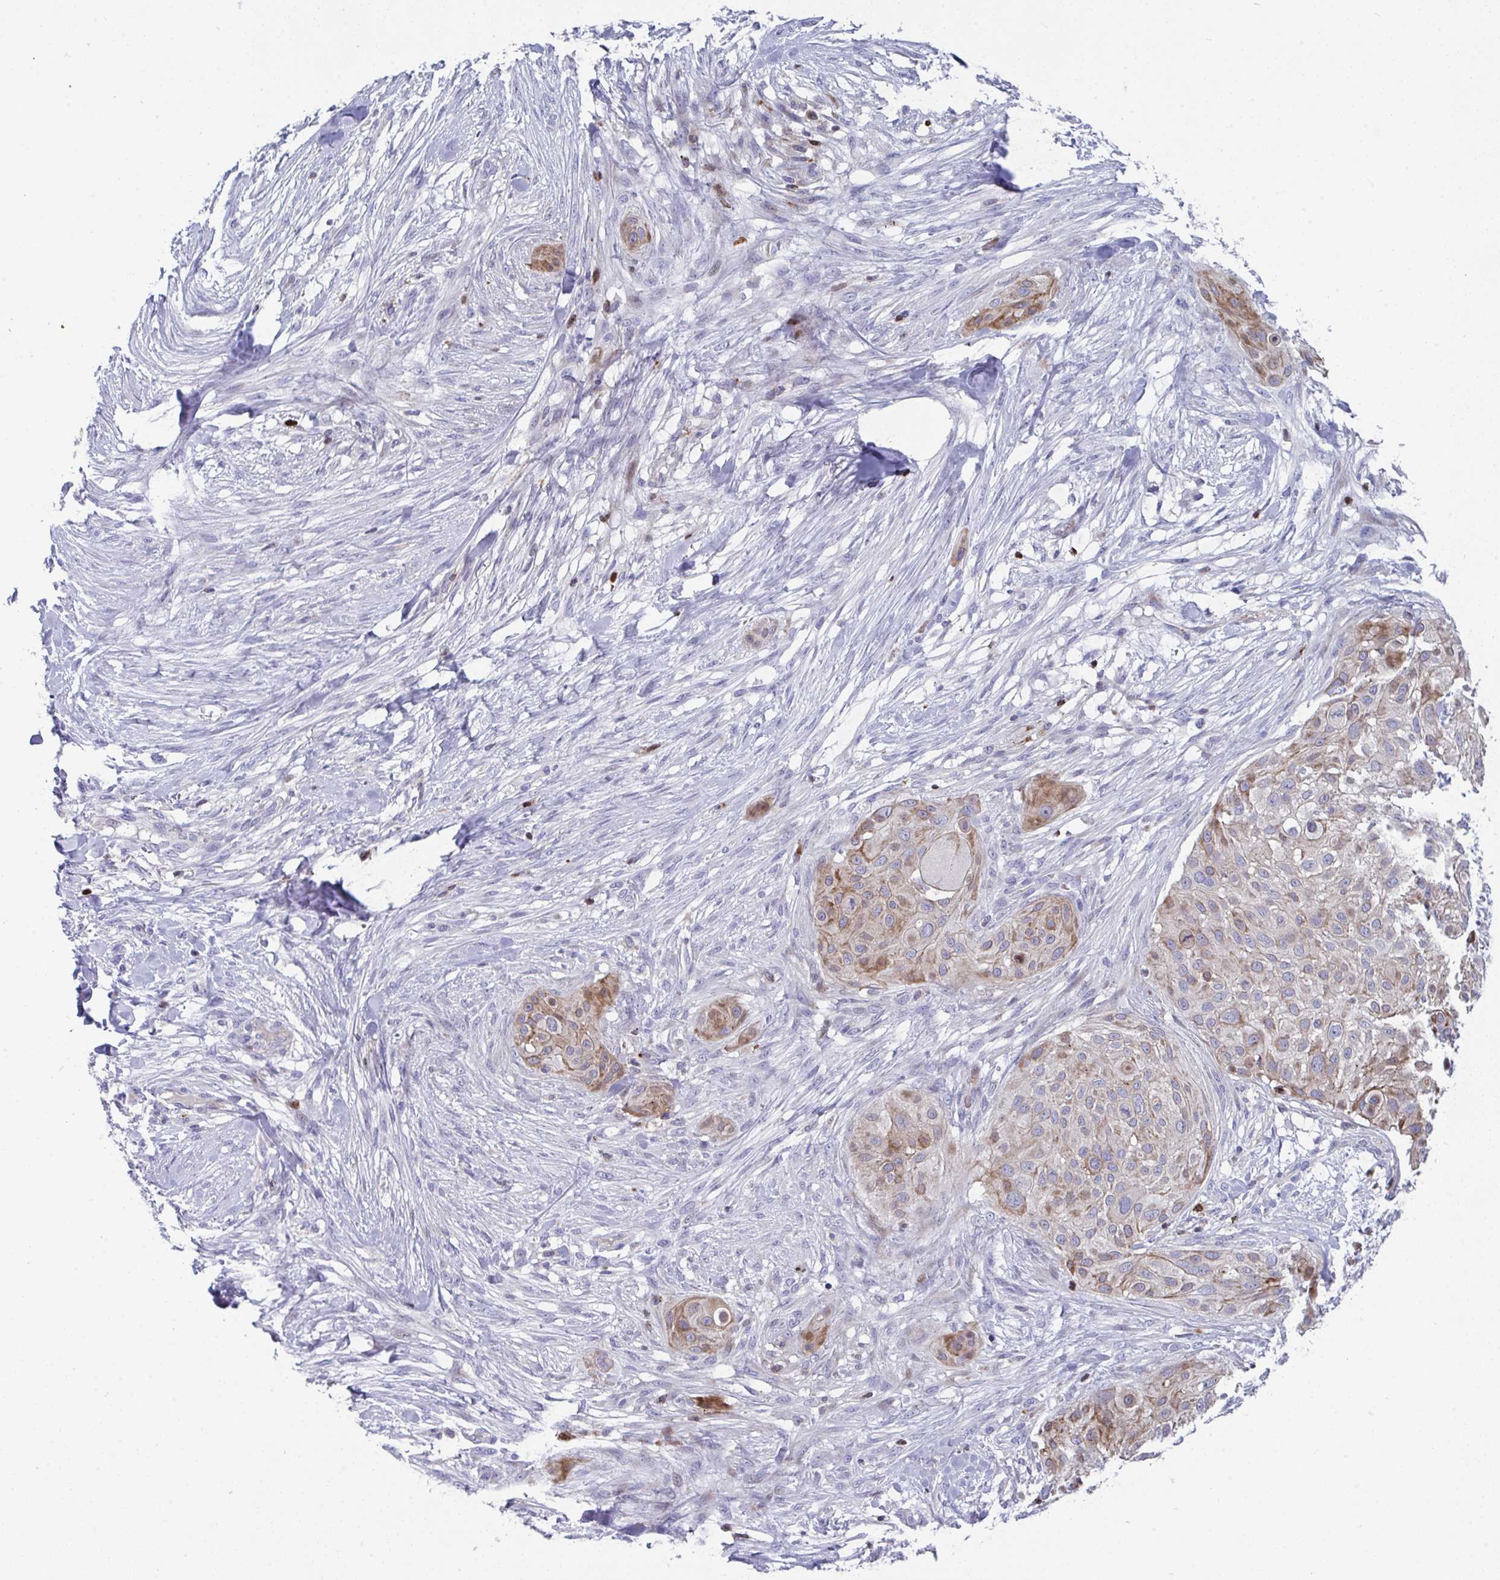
{"staining": {"intensity": "moderate", "quantity": "<25%", "location": "cytoplasmic/membranous"}, "tissue": "skin cancer", "cell_type": "Tumor cells", "image_type": "cancer", "snomed": [{"axis": "morphology", "description": "Squamous cell carcinoma, NOS"}, {"axis": "topography", "description": "Skin"}], "caption": "Approximately <25% of tumor cells in skin cancer (squamous cell carcinoma) demonstrate moderate cytoplasmic/membranous protein positivity as visualized by brown immunohistochemical staining.", "gene": "AOC2", "patient": {"sex": "female", "age": 87}}